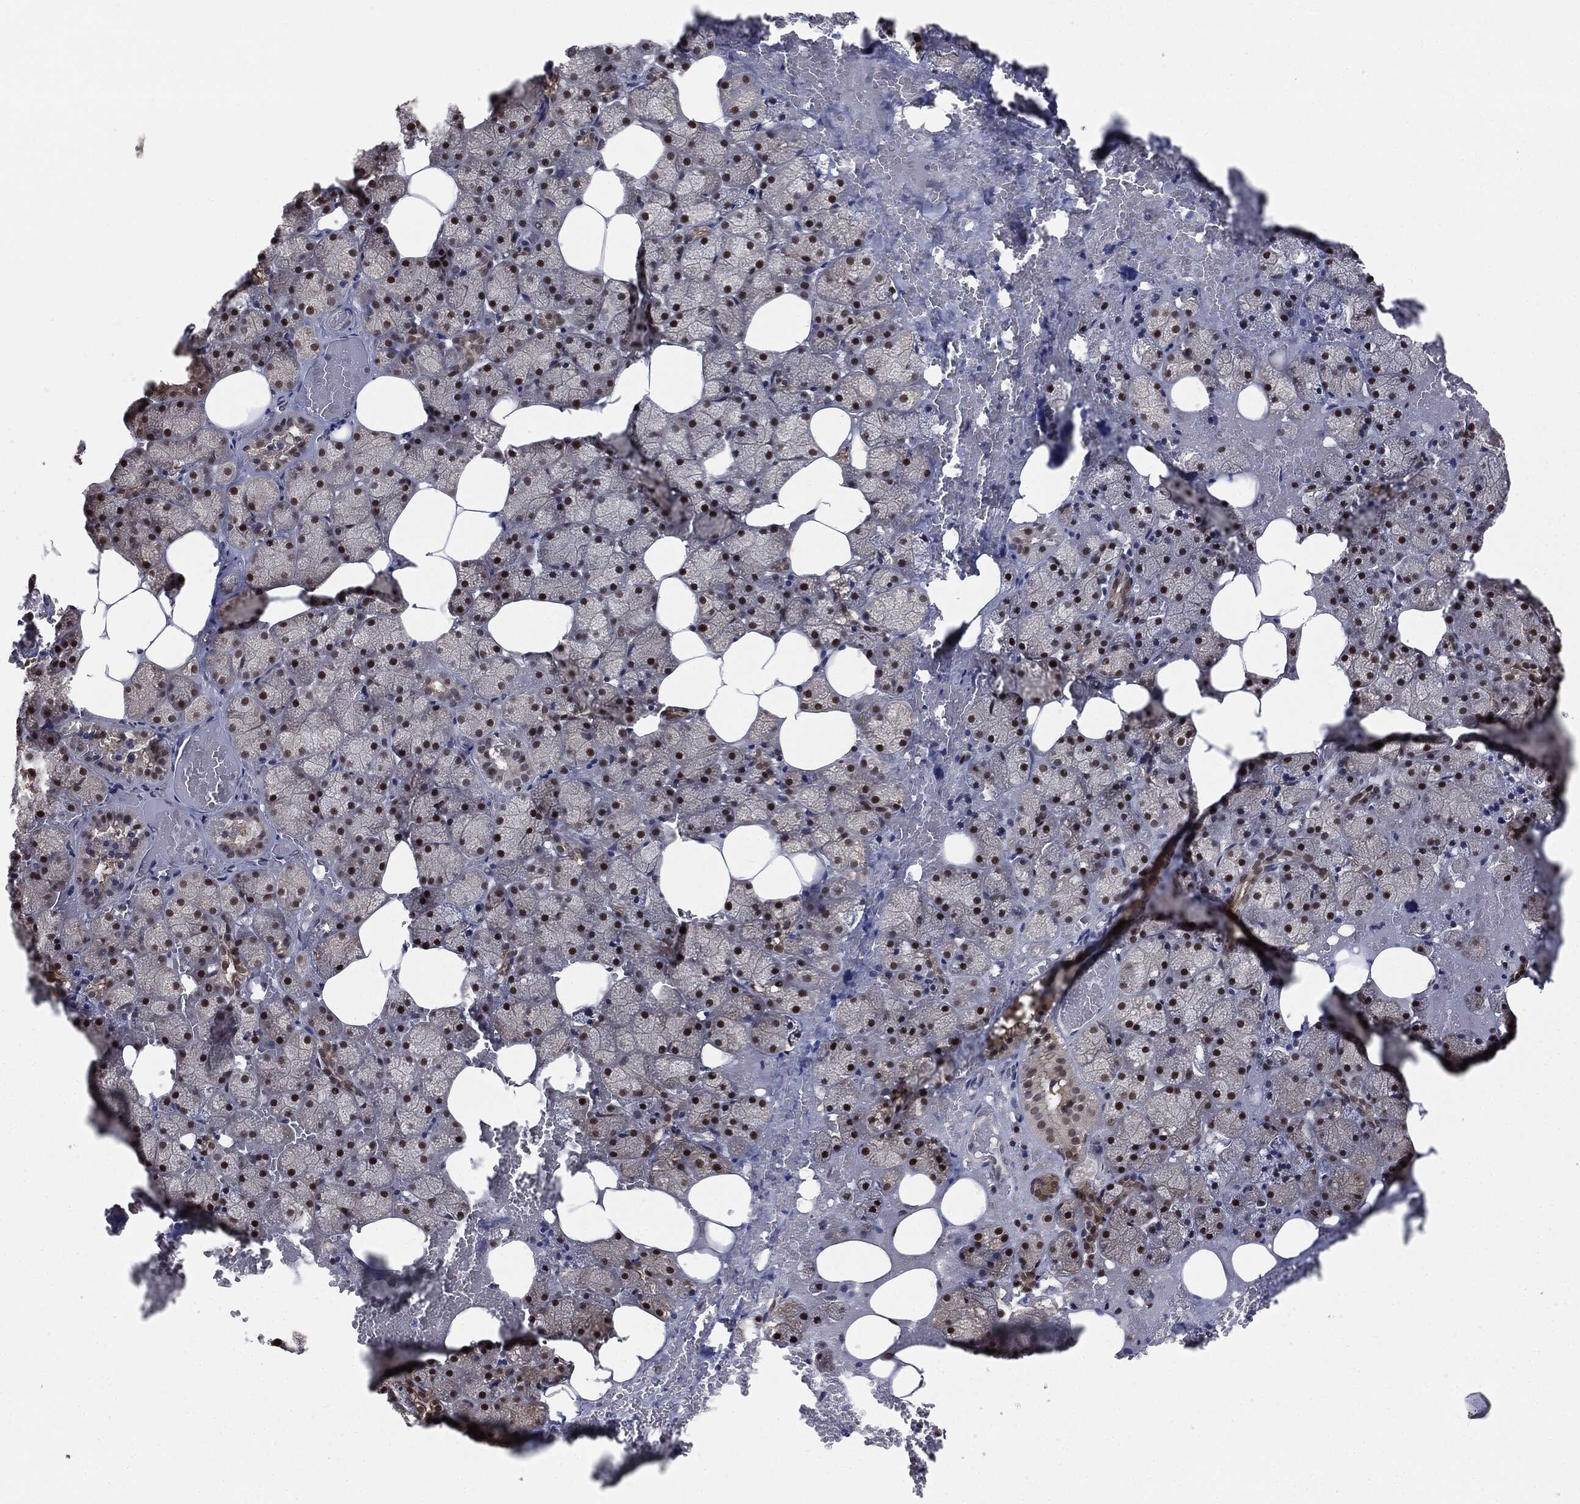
{"staining": {"intensity": "moderate", "quantity": "25%-75%", "location": "nuclear"}, "tissue": "salivary gland", "cell_type": "Glandular cells", "image_type": "normal", "snomed": [{"axis": "morphology", "description": "Normal tissue, NOS"}, {"axis": "topography", "description": "Salivary gland"}], "caption": "Protein staining reveals moderate nuclear positivity in approximately 25%-75% of glandular cells in normal salivary gland.", "gene": "SHLD2", "patient": {"sex": "male", "age": 38}}